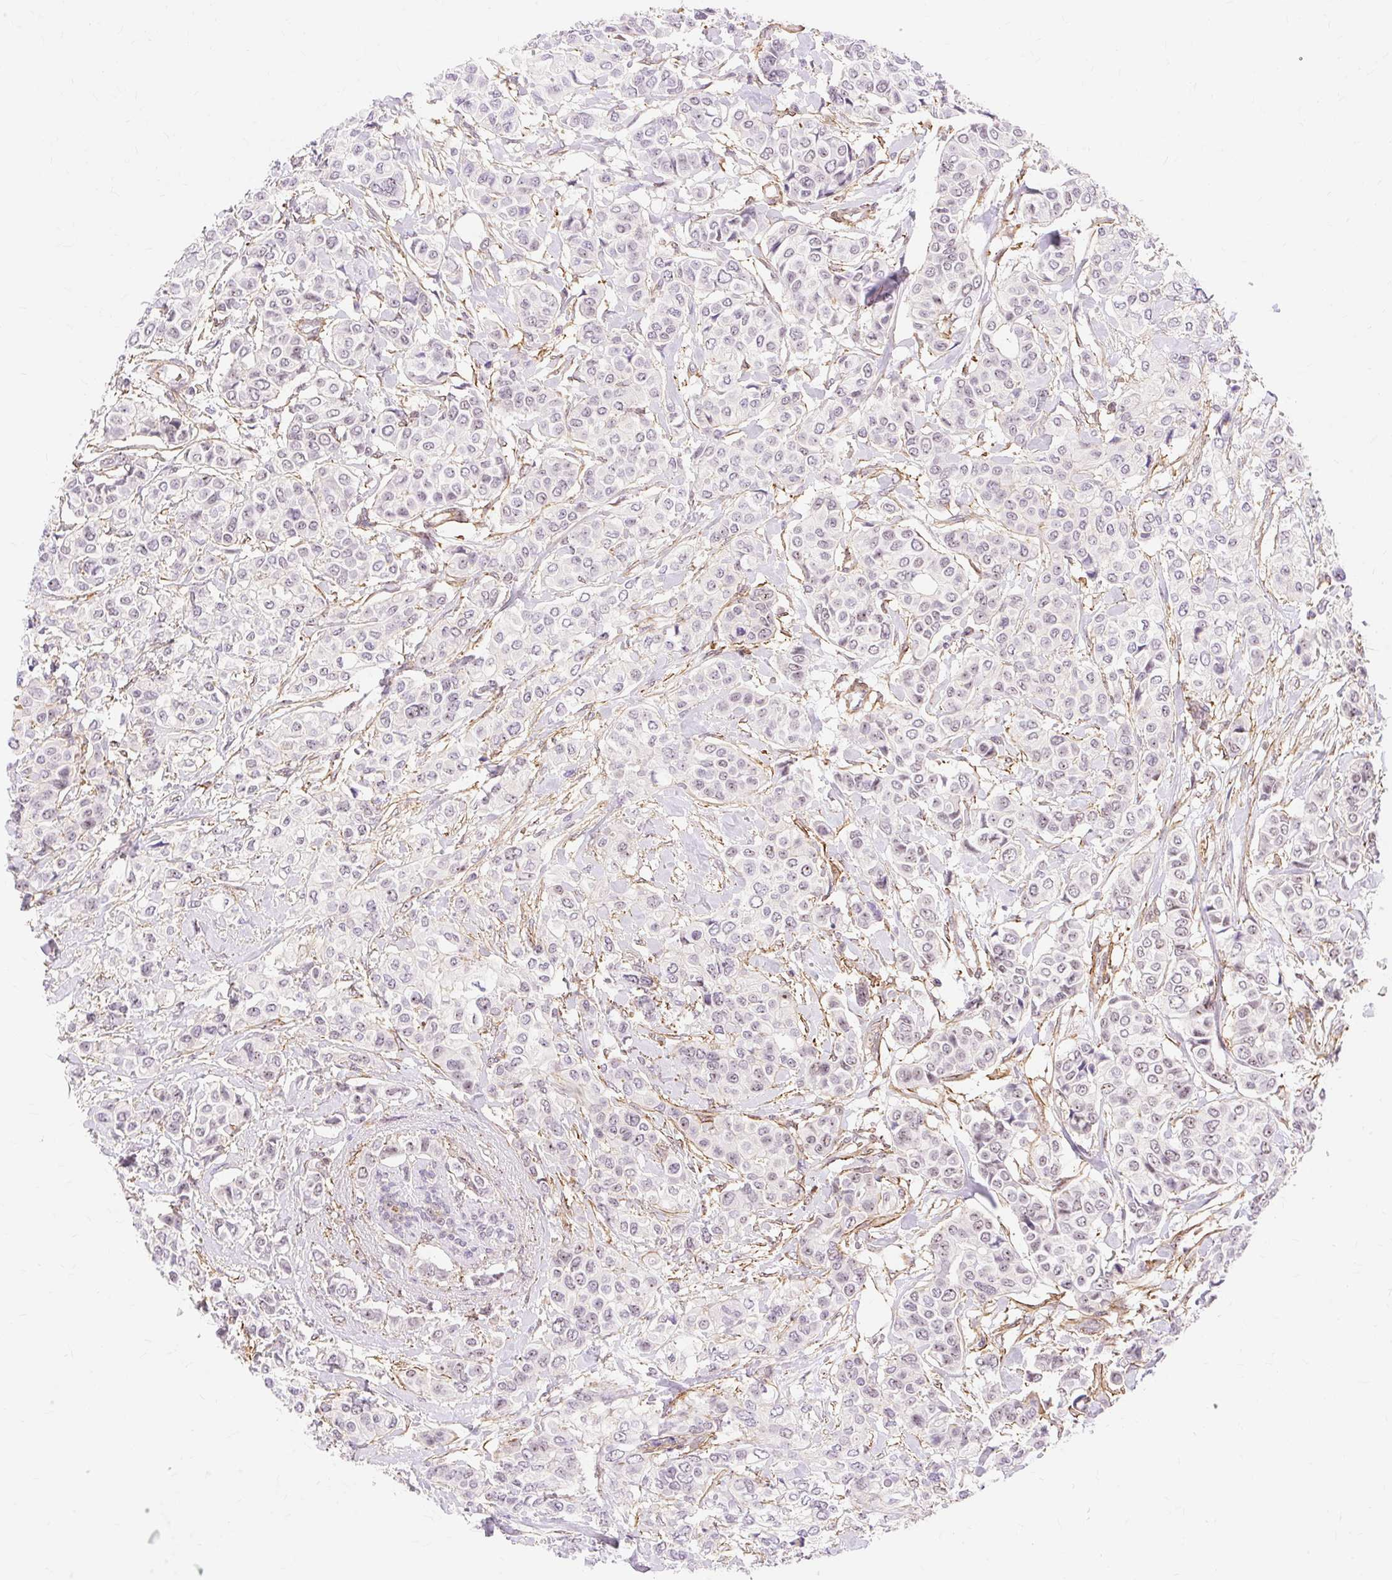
{"staining": {"intensity": "weak", "quantity": "<25%", "location": "nuclear"}, "tissue": "breast cancer", "cell_type": "Tumor cells", "image_type": "cancer", "snomed": [{"axis": "morphology", "description": "Lobular carcinoma"}, {"axis": "topography", "description": "Breast"}], "caption": "IHC photomicrograph of neoplastic tissue: human lobular carcinoma (breast) stained with DAB displays no significant protein positivity in tumor cells.", "gene": "OBP2A", "patient": {"sex": "female", "age": 51}}